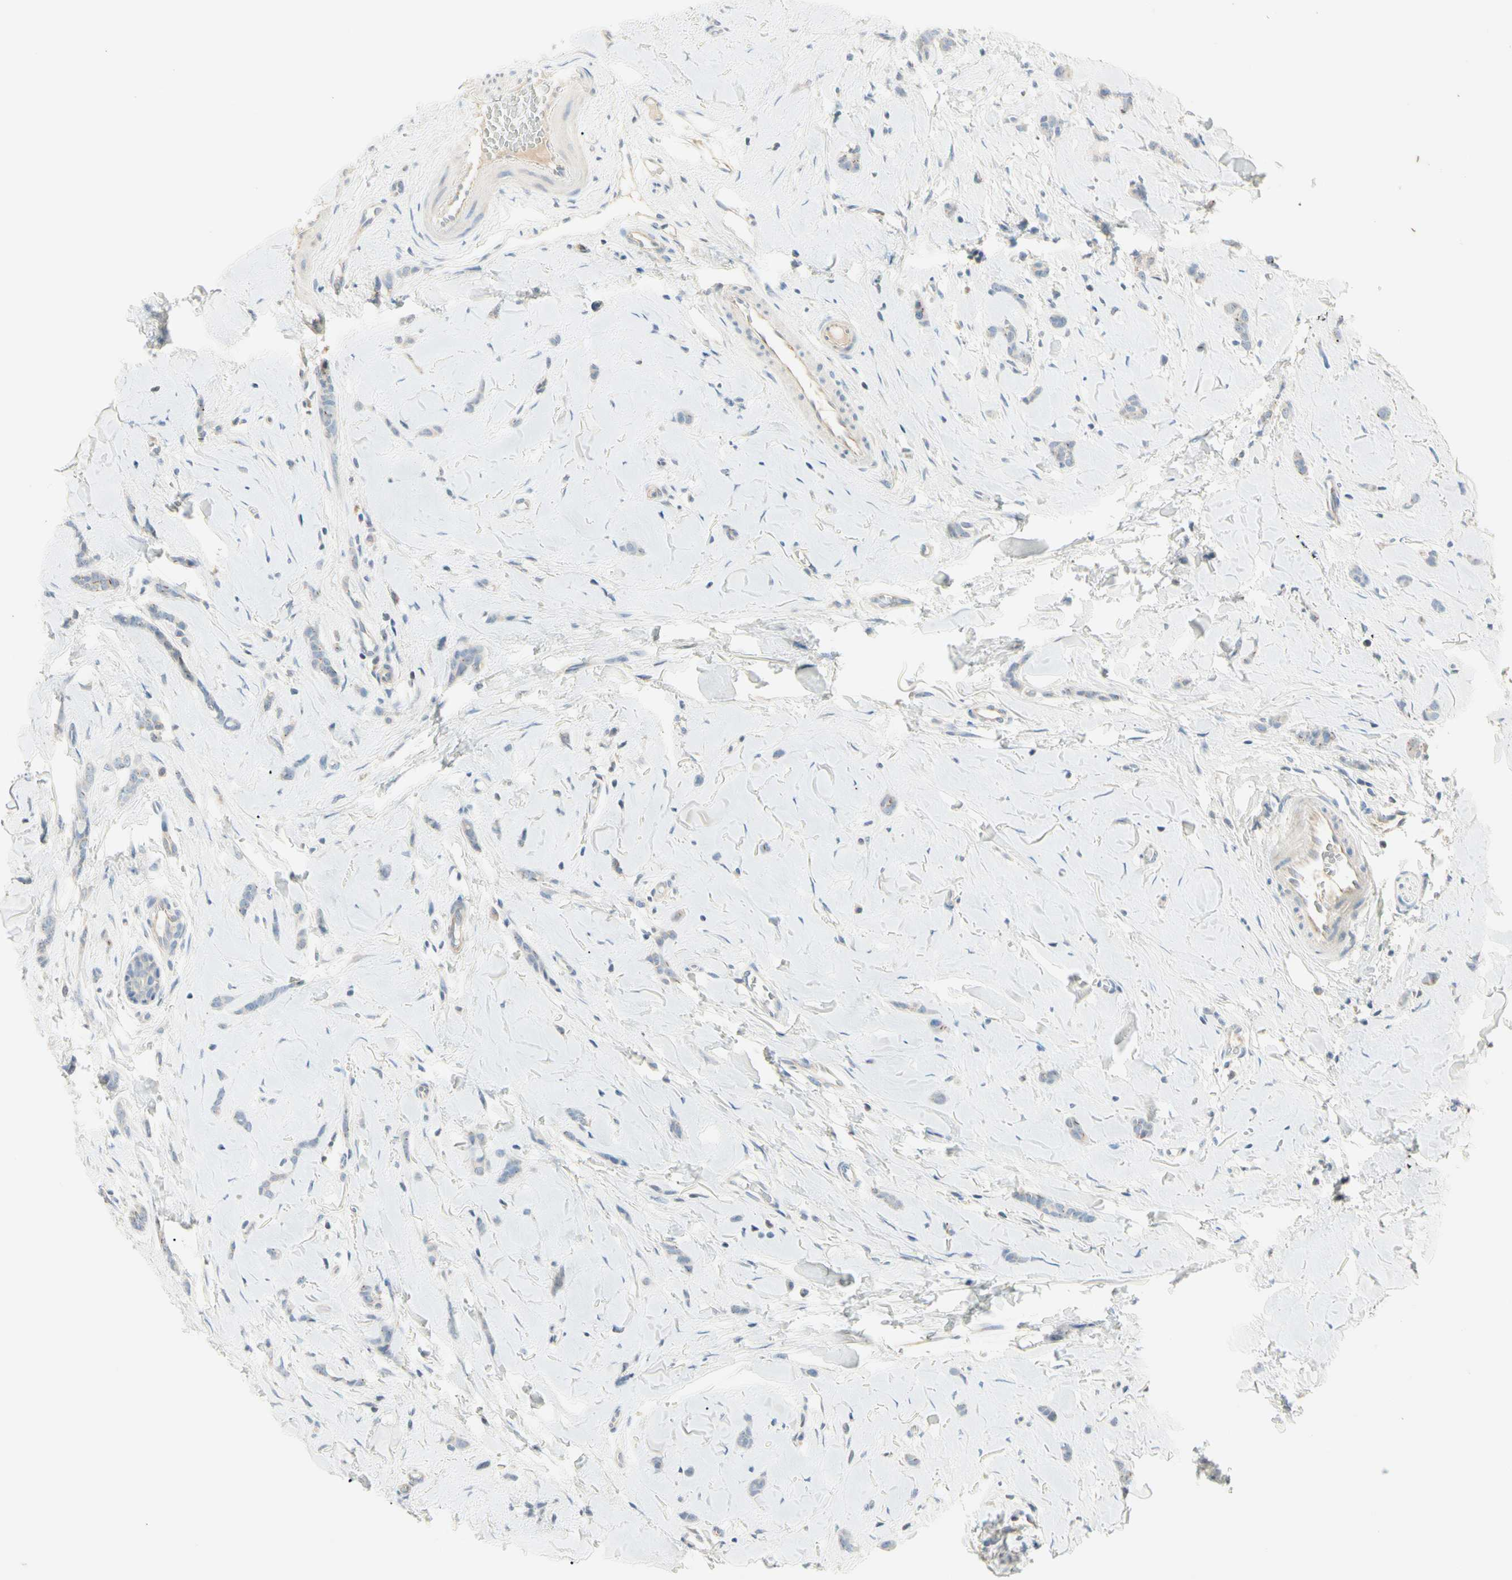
{"staining": {"intensity": "negative", "quantity": "none", "location": "none"}, "tissue": "breast cancer", "cell_type": "Tumor cells", "image_type": "cancer", "snomed": [{"axis": "morphology", "description": "Lobular carcinoma"}, {"axis": "topography", "description": "Skin"}, {"axis": "topography", "description": "Breast"}], "caption": "Tumor cells show no significant expression in breast cancer.", "gene": "ALDH18A1", "patient": {"sex": "female", "age": 46}}